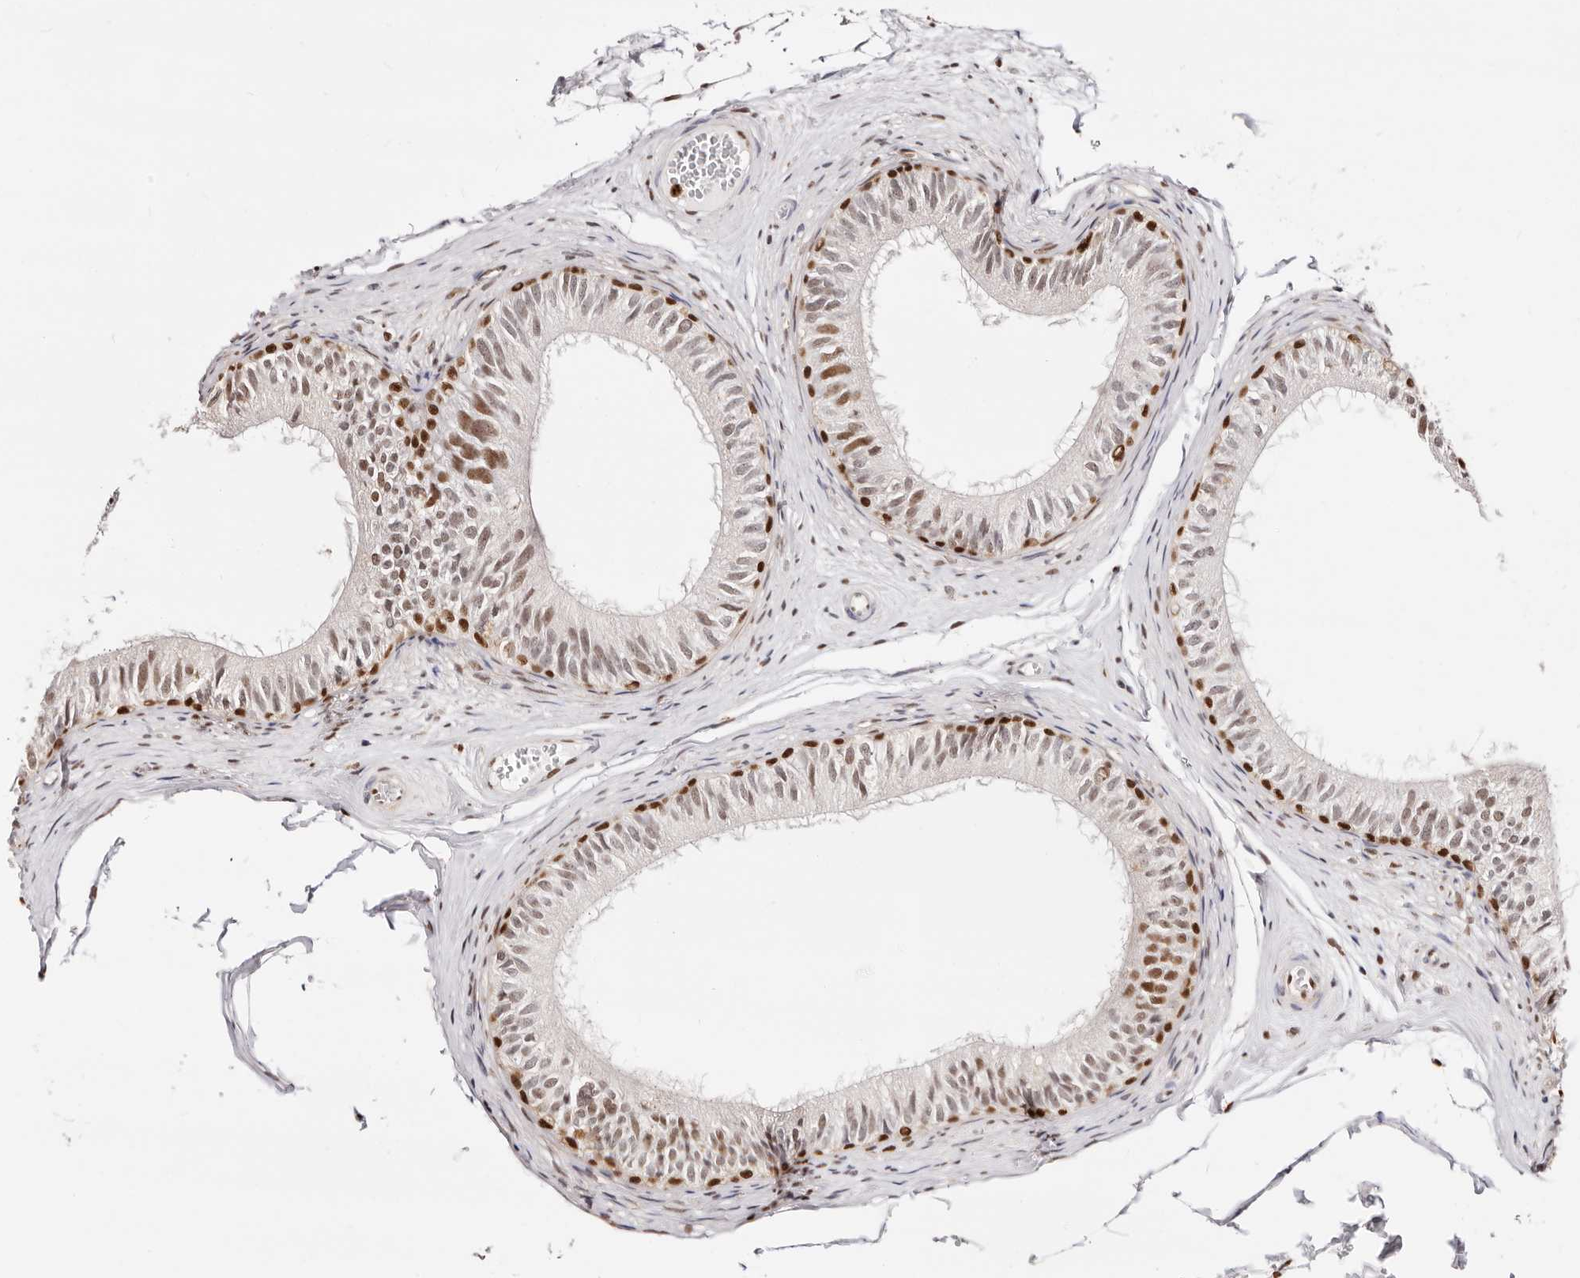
{"staining": {"intensity": "moderate", "quantity": ">75%", "location": "nuclear"}, "tissue": "epididymis", "cell_type": "Glandular cells", "image_type": "normal", "snomed": [{"axis": "morphology", "description": "Normal tissue, NOS"}, {"axis": "morphology", "description": "Seminoma in situ"}, {"axis": "topography", "description": "Testis"}, {"axis": "topography", "description": "Epididymis"}], "caption": "The immunohistochemical stain labels moderate nuclear positivity in glandular cells of benign epididymis. The protein is shown in brown color, while the nuclei are stained blue.", "gene": "TKT", "patient": {"sex": "male", "age": 28}}